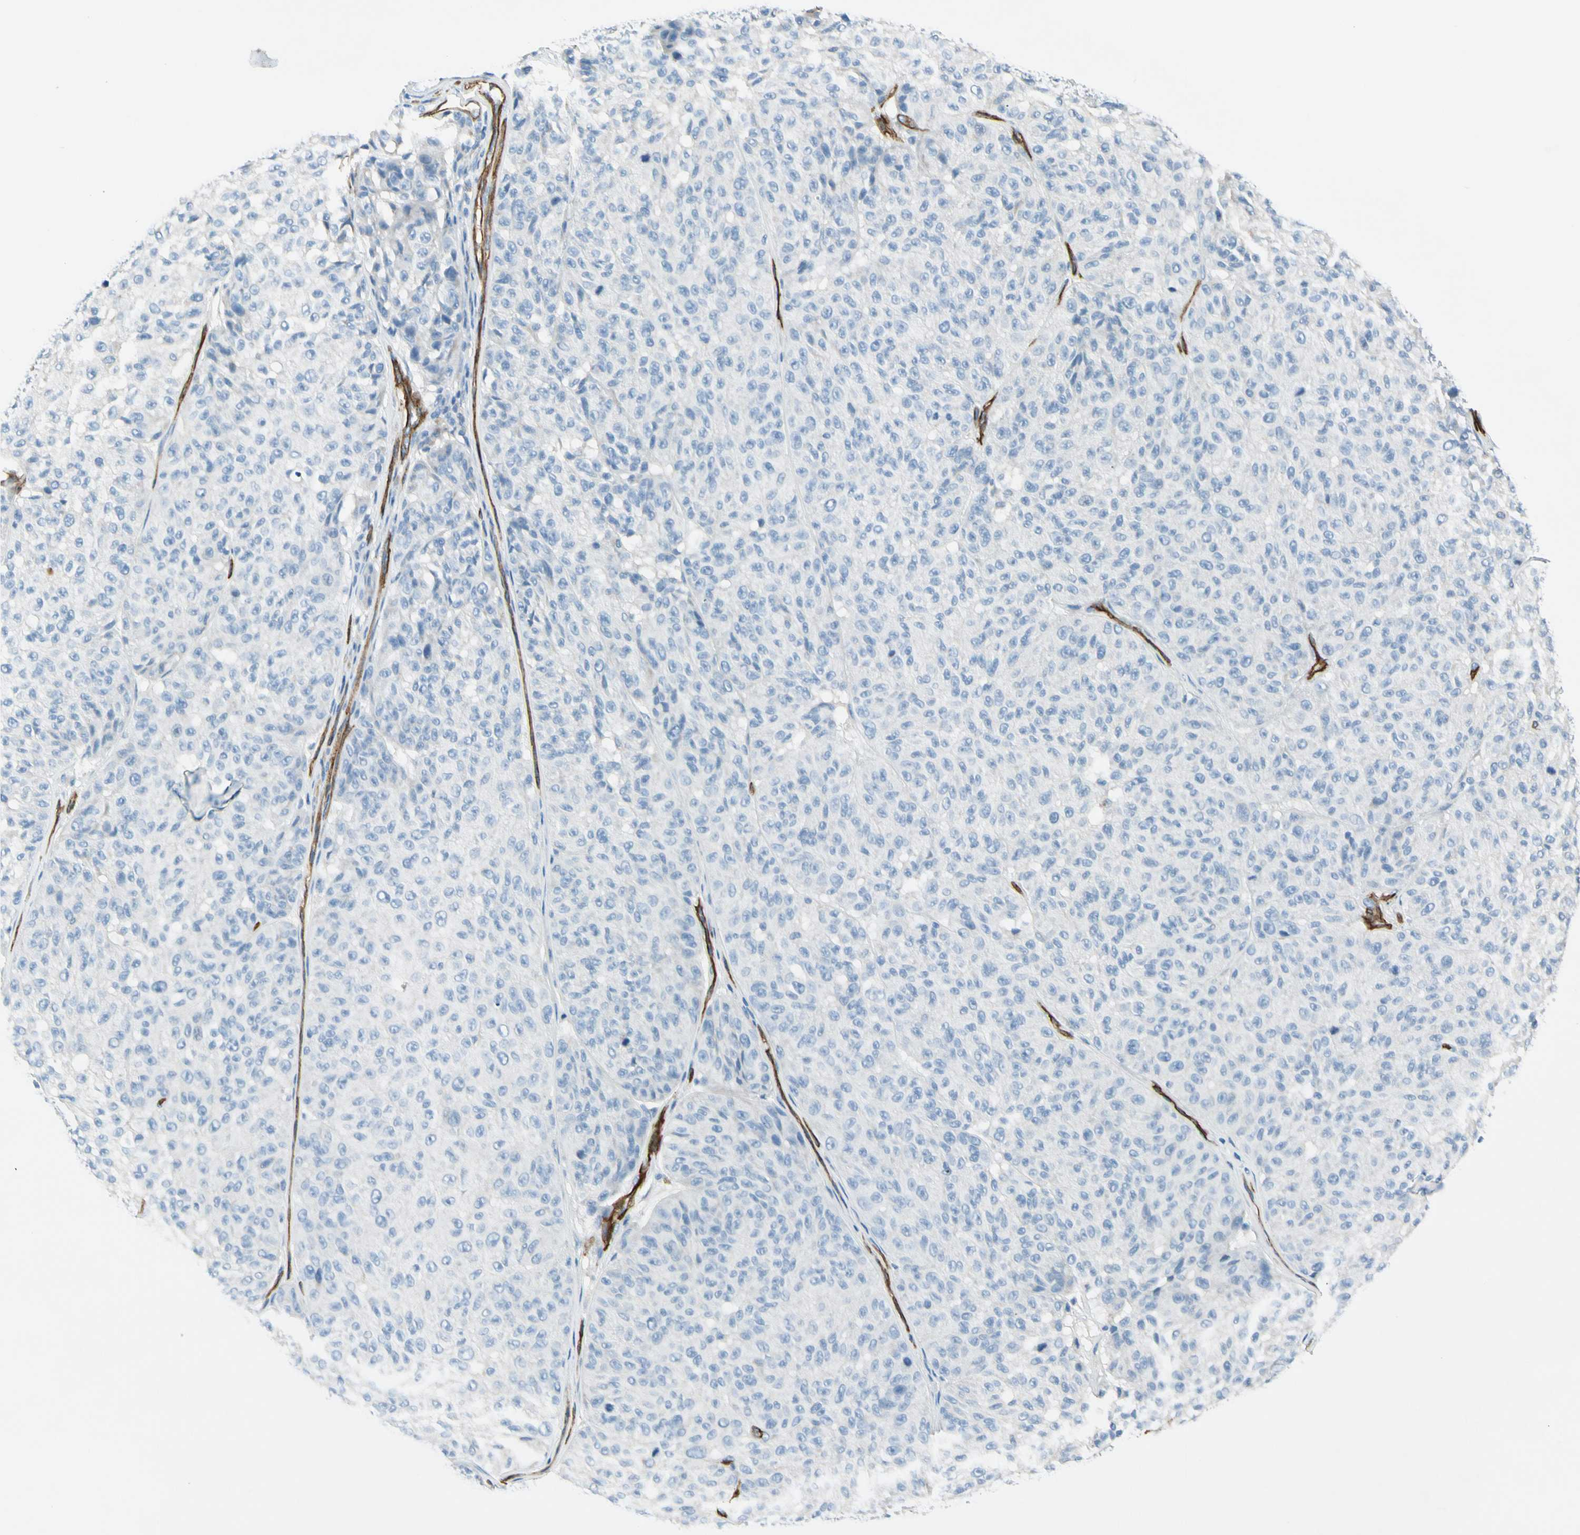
{"staining": {"intensity": "negative", "quantity": "none", "location": "none"}, "tissue": "melanoma", "cell_type": "Tumor cells", "image_type": "cancer", "snomed": [{"axis": "morphology", "description": "Malignant melanoma, NOS"}, {"axis": "topography", "description": "Skin"}], "caption": "An image of human melanoma is negative for staining in tumor cells.", "gene": "CD93", "patient": {"sex": "female", "age": 46}}